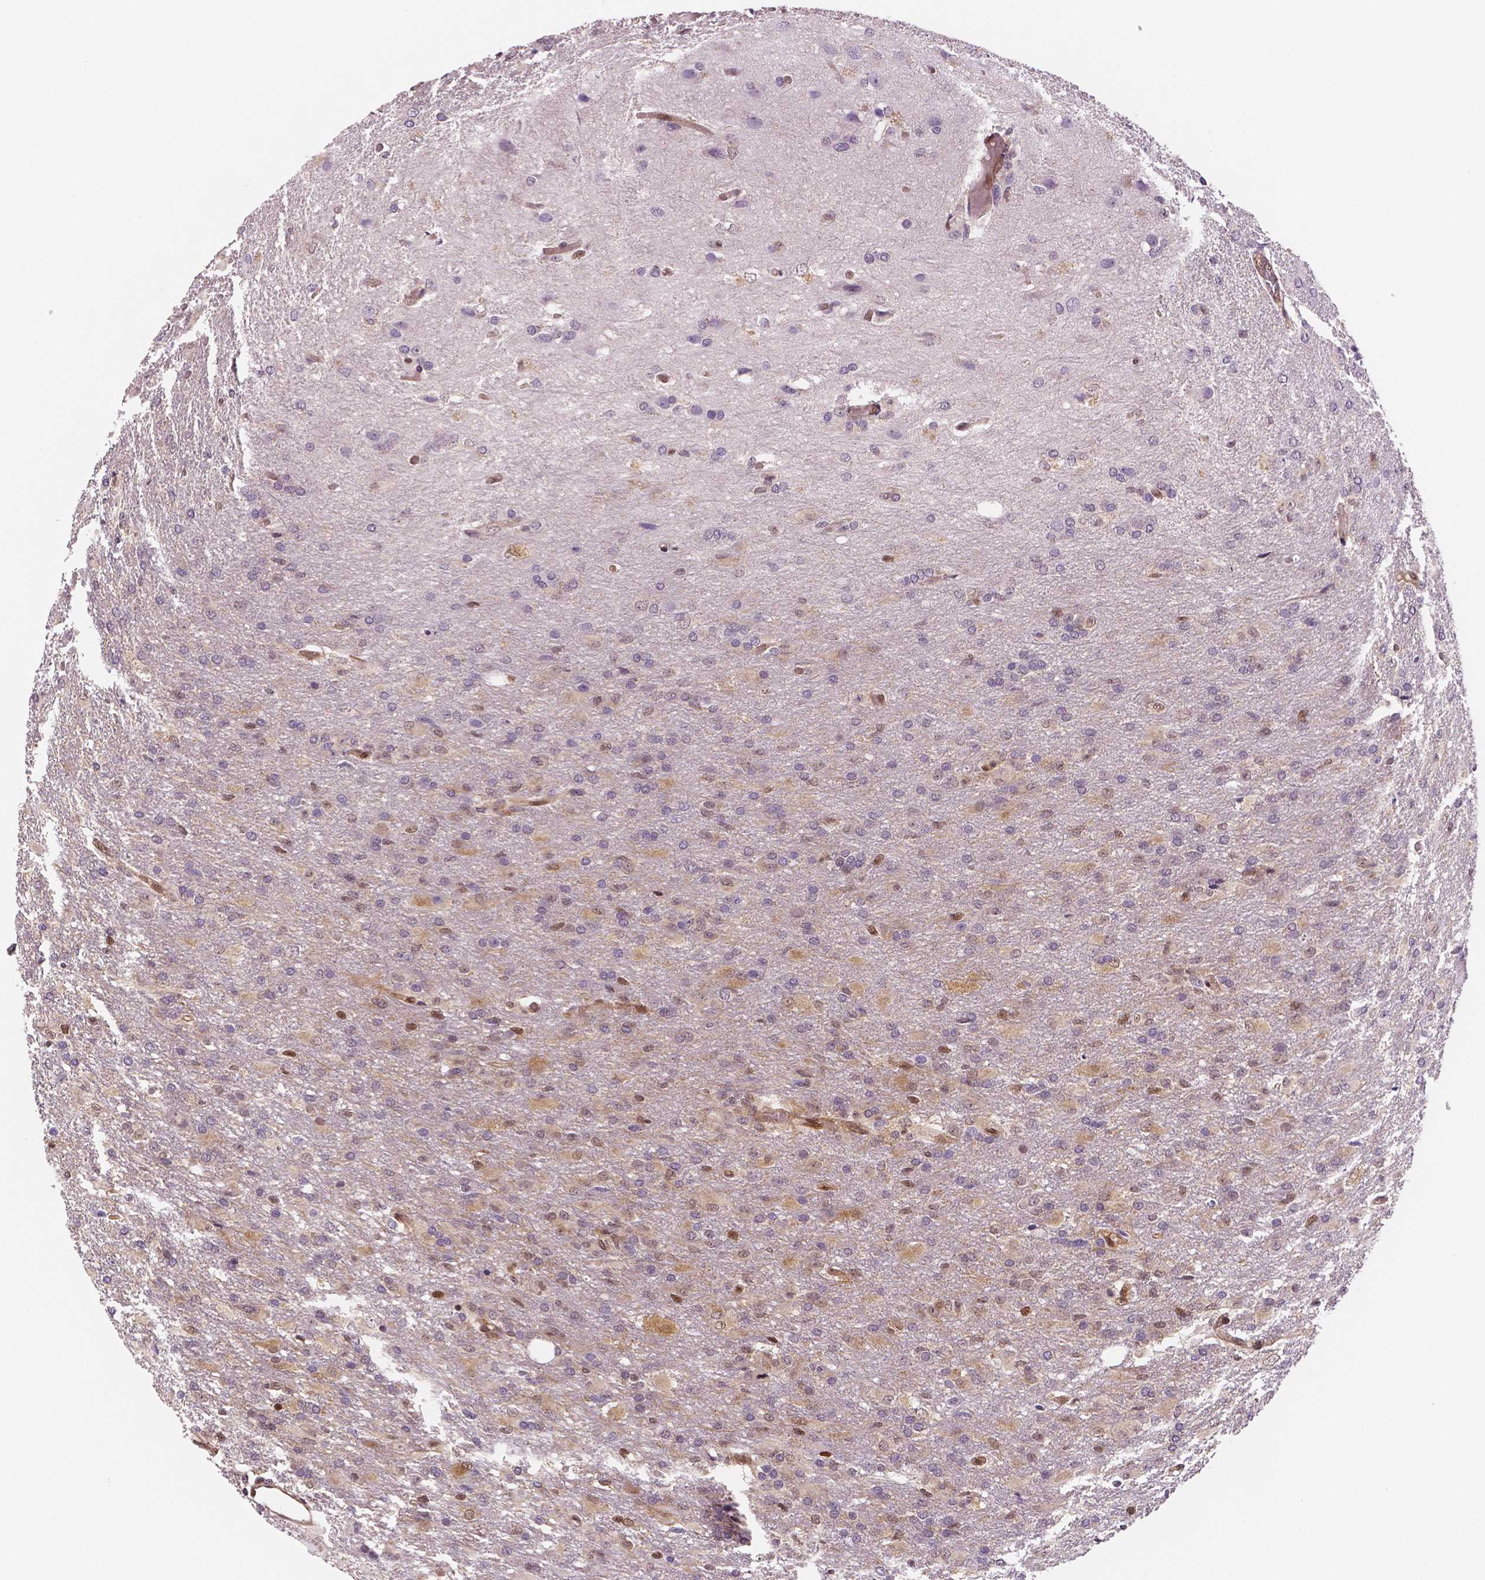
{"staining": {"intensity": "weak", "quantity": "25%-75%", "location": "cytoplasmic/membranous,nuclear"}, "tissue": "glioma", "cell_type": "Tumor cells", "image_type": "cancer", "snomed": [{"axis": "morphology", "description": "Glioma, malignant, High grade"}, {"axis": "topography", "description": "Brain"}], "caption": "Malignant high-grade glioma stained for a protein (brown) exhibits weak cytoplasmic/membranous and nuclear positive staining in approximately 25%-75% of tumor cells.", "gene": "STAT3", "patient": {"sex": "male", "age": 68}}